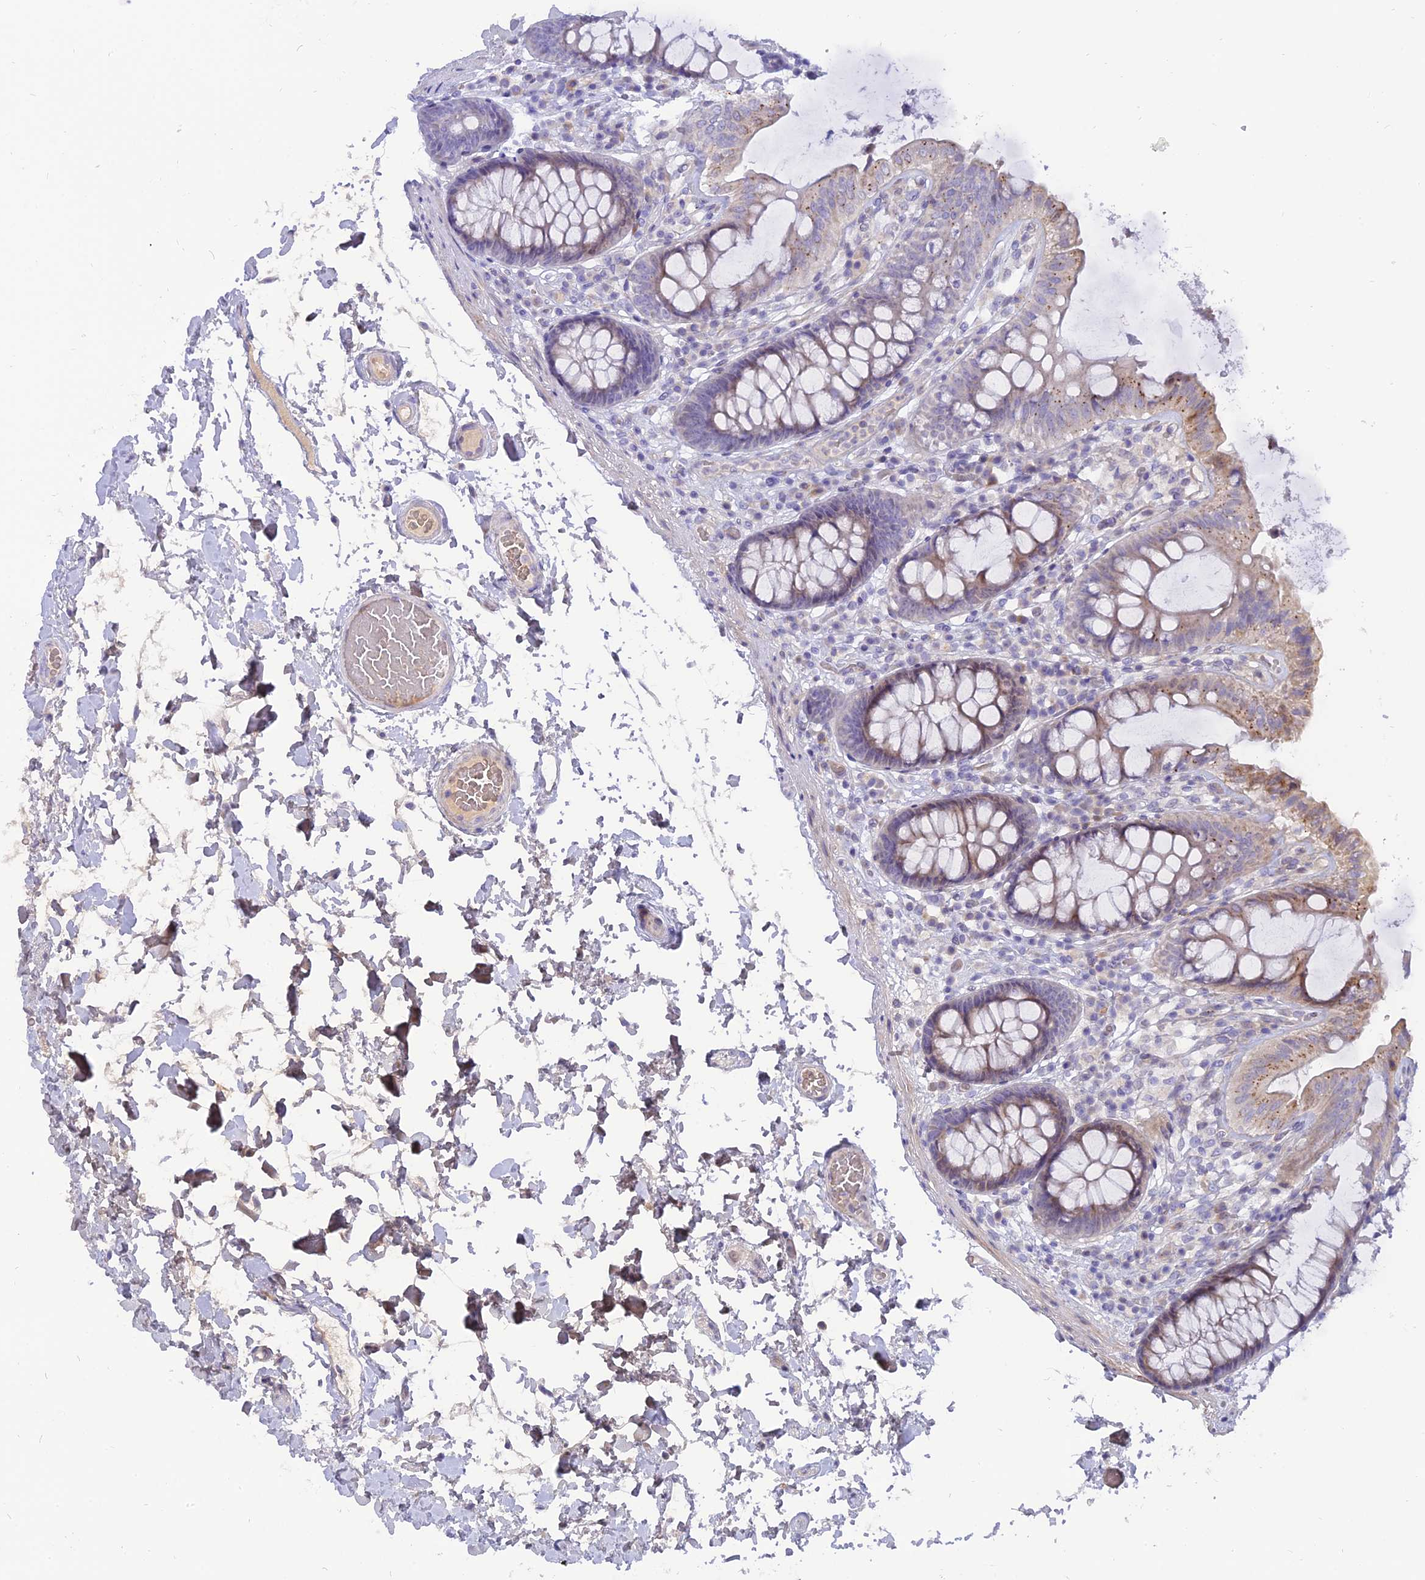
{"staining": {"intensity": "negative", "quantity": "none", "location": "none"}, "tissue": "colon", "cell_type": "Endothelial cells", "image_type": "normal", "snomed": [{"axis": "morphology", "description": "Normal tissue, NOS"}, {"axis": "topography", "description": "Colon"}], "caption": "A high-resolution image shows immunohistochemistry (IHC) staining of unremarkable colon, which exhibits no significant expression in endothelial cells. Brightfield microscopy of immunohistochemistry stained with DAB (3,3'-diaminobenzidine) (brown) and hematoxylin (blue), captured at high magnification.", "gene": "MBD3L1", "patient": {"sex": "male", "age": 84}}